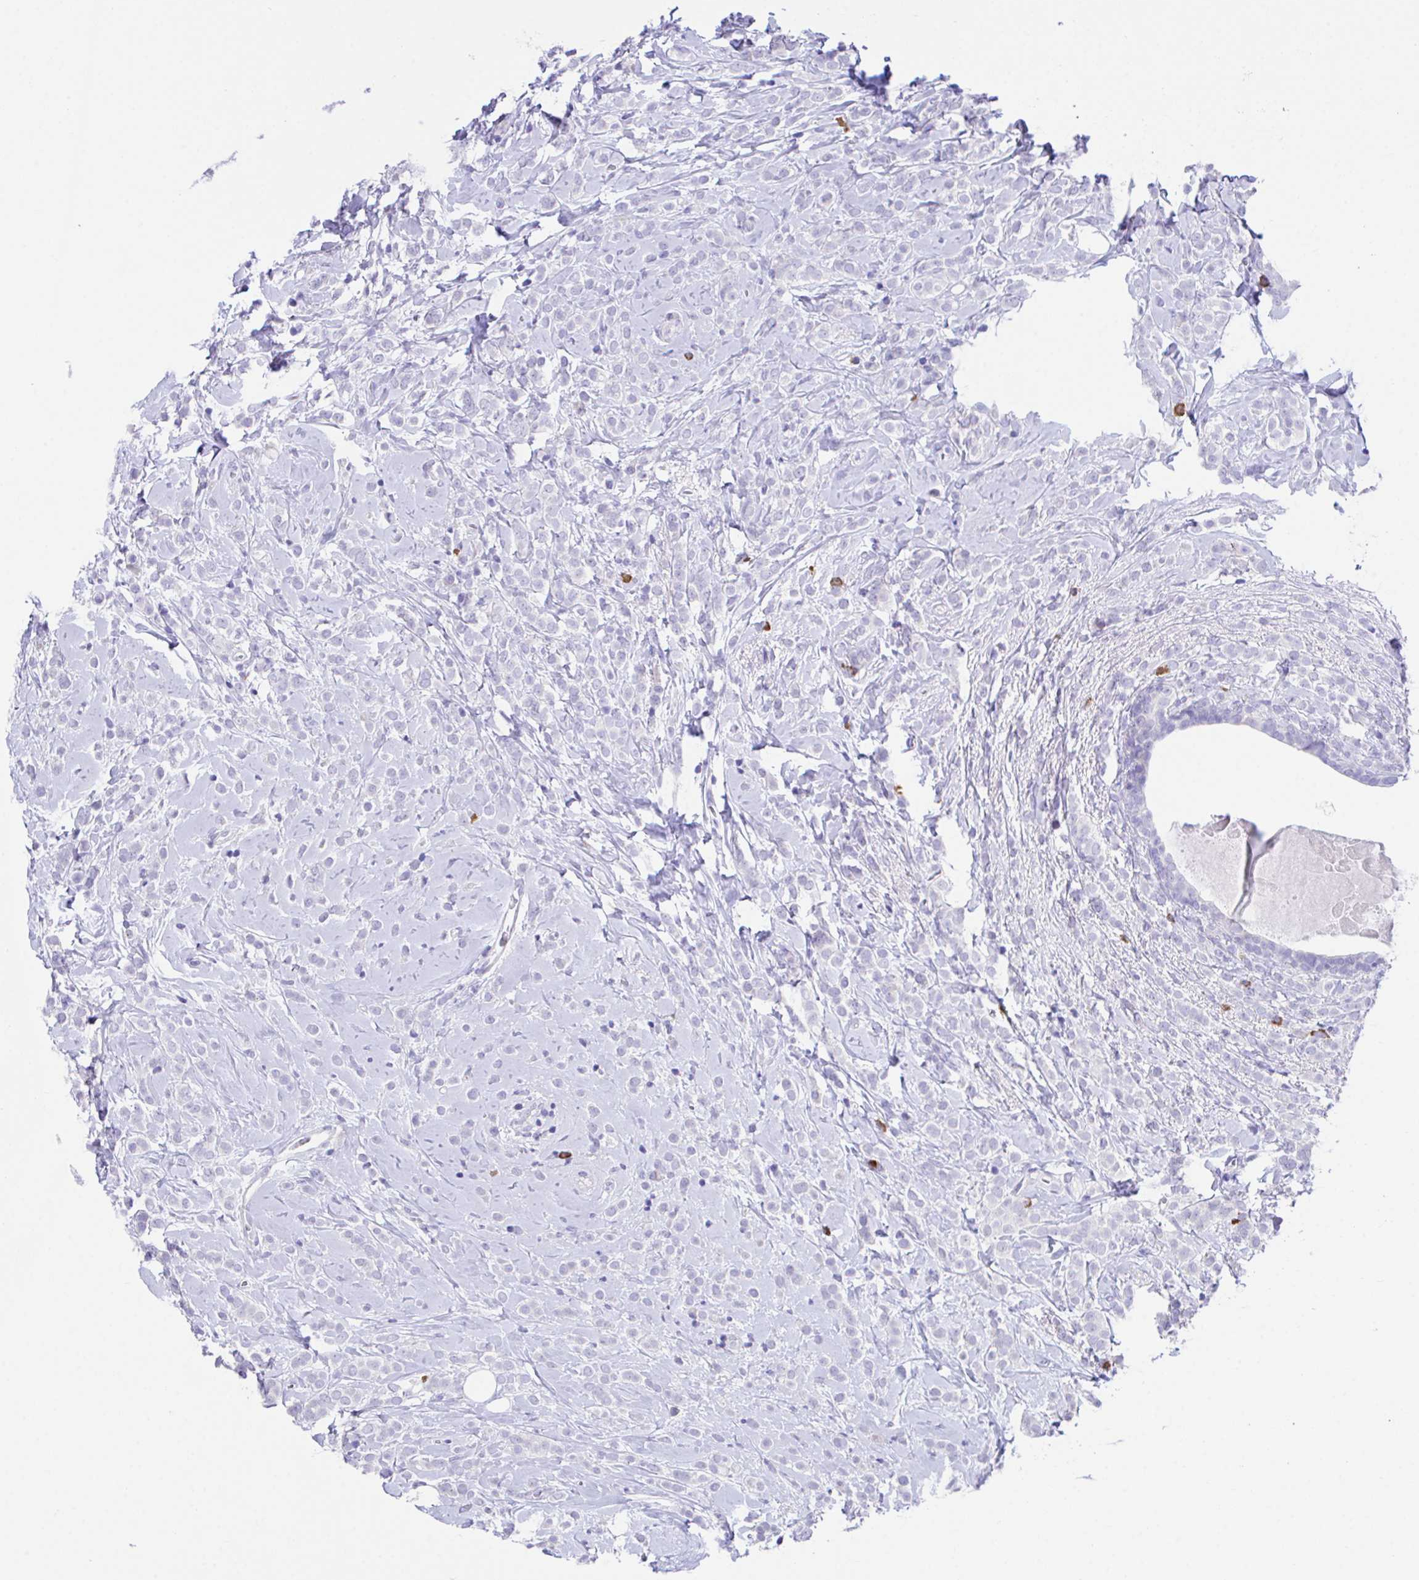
{"staining": {"intensity": "negative", "quantity": "none", "location": "none"}, "tissue": "breast cancer", "cell_type": "Tumor cells", "image_type": "cancer", "snomed": [{"axis": "morphology", "description": "Lobular carcinoma"}, {"axis": "topography", "description": "Breast"}], "caption": "Breast cancer was stained to show a protein in brown. There is no significant expression in tumor cells. The staining is performed using DAB brown chromogen with nuclei counter-stained in using hematoxylin.", "gene": "HACD4", "patient": {"sex": "female", "age": 49}}